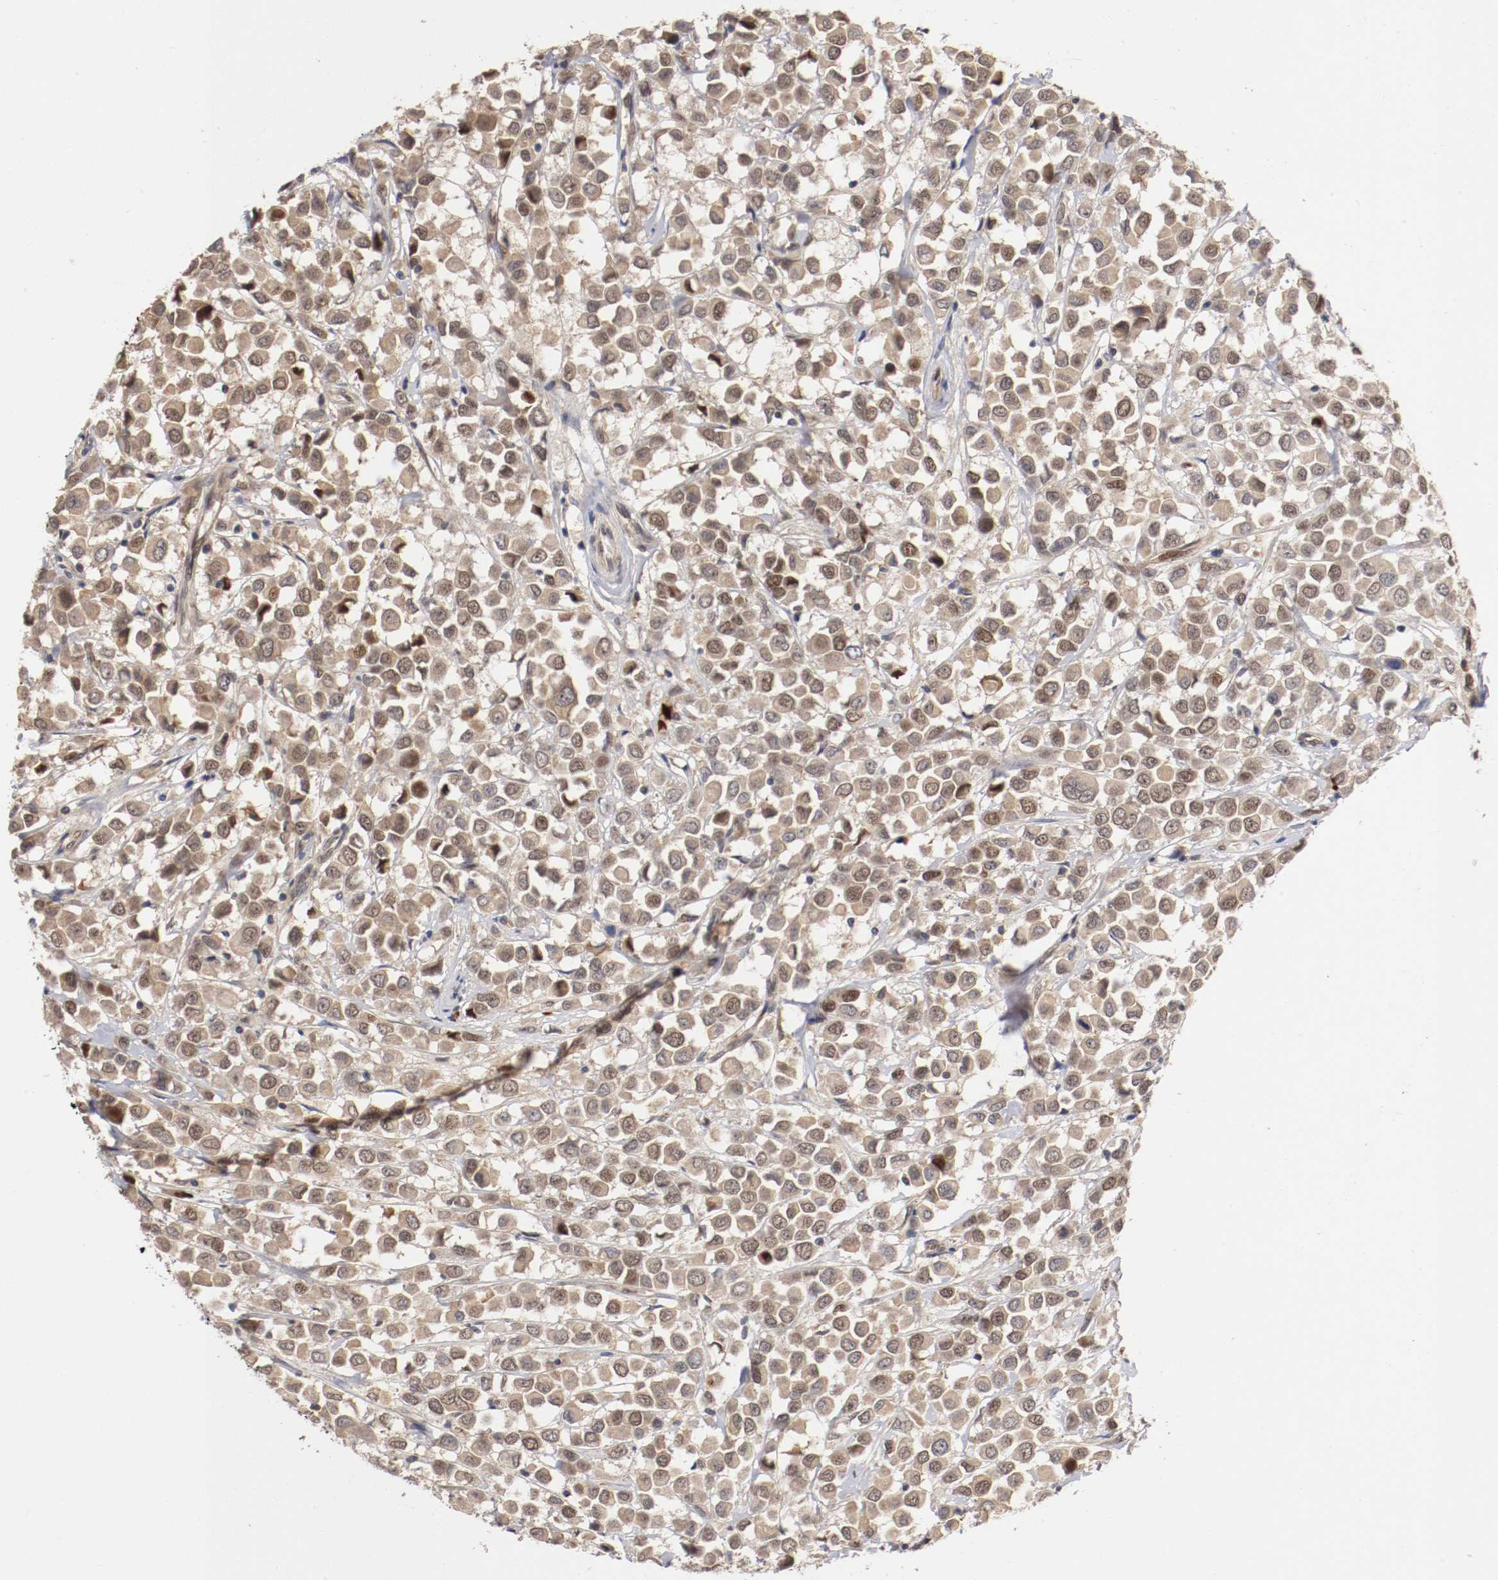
{"staining": {"intensity": "weak", "quantity": ">75%", "location": "cytoplasmic/membranous,nuclear"}, "tissue": "breast cancer", "cell_type": "Tumor cells", "image_type": "cancer", "snomed": [{"axis": "morphology", "description": "Duct carcinoma"}, {"axis": "topography", "description": "Breast"}], "caption": "An immunohistochemistry (IHC) histopathology image of tumor tissue is shown. Protein staining in brown labels weak cytoplasmic/membranous and nuclear positivity in infiltrating ductal carcinoma (breast) within tumor cells. (Brightfield microscopy of DAB IHC at high magnification).", "gene": "DNMT3B", "patient": {"sex": "female", "age": 61}}